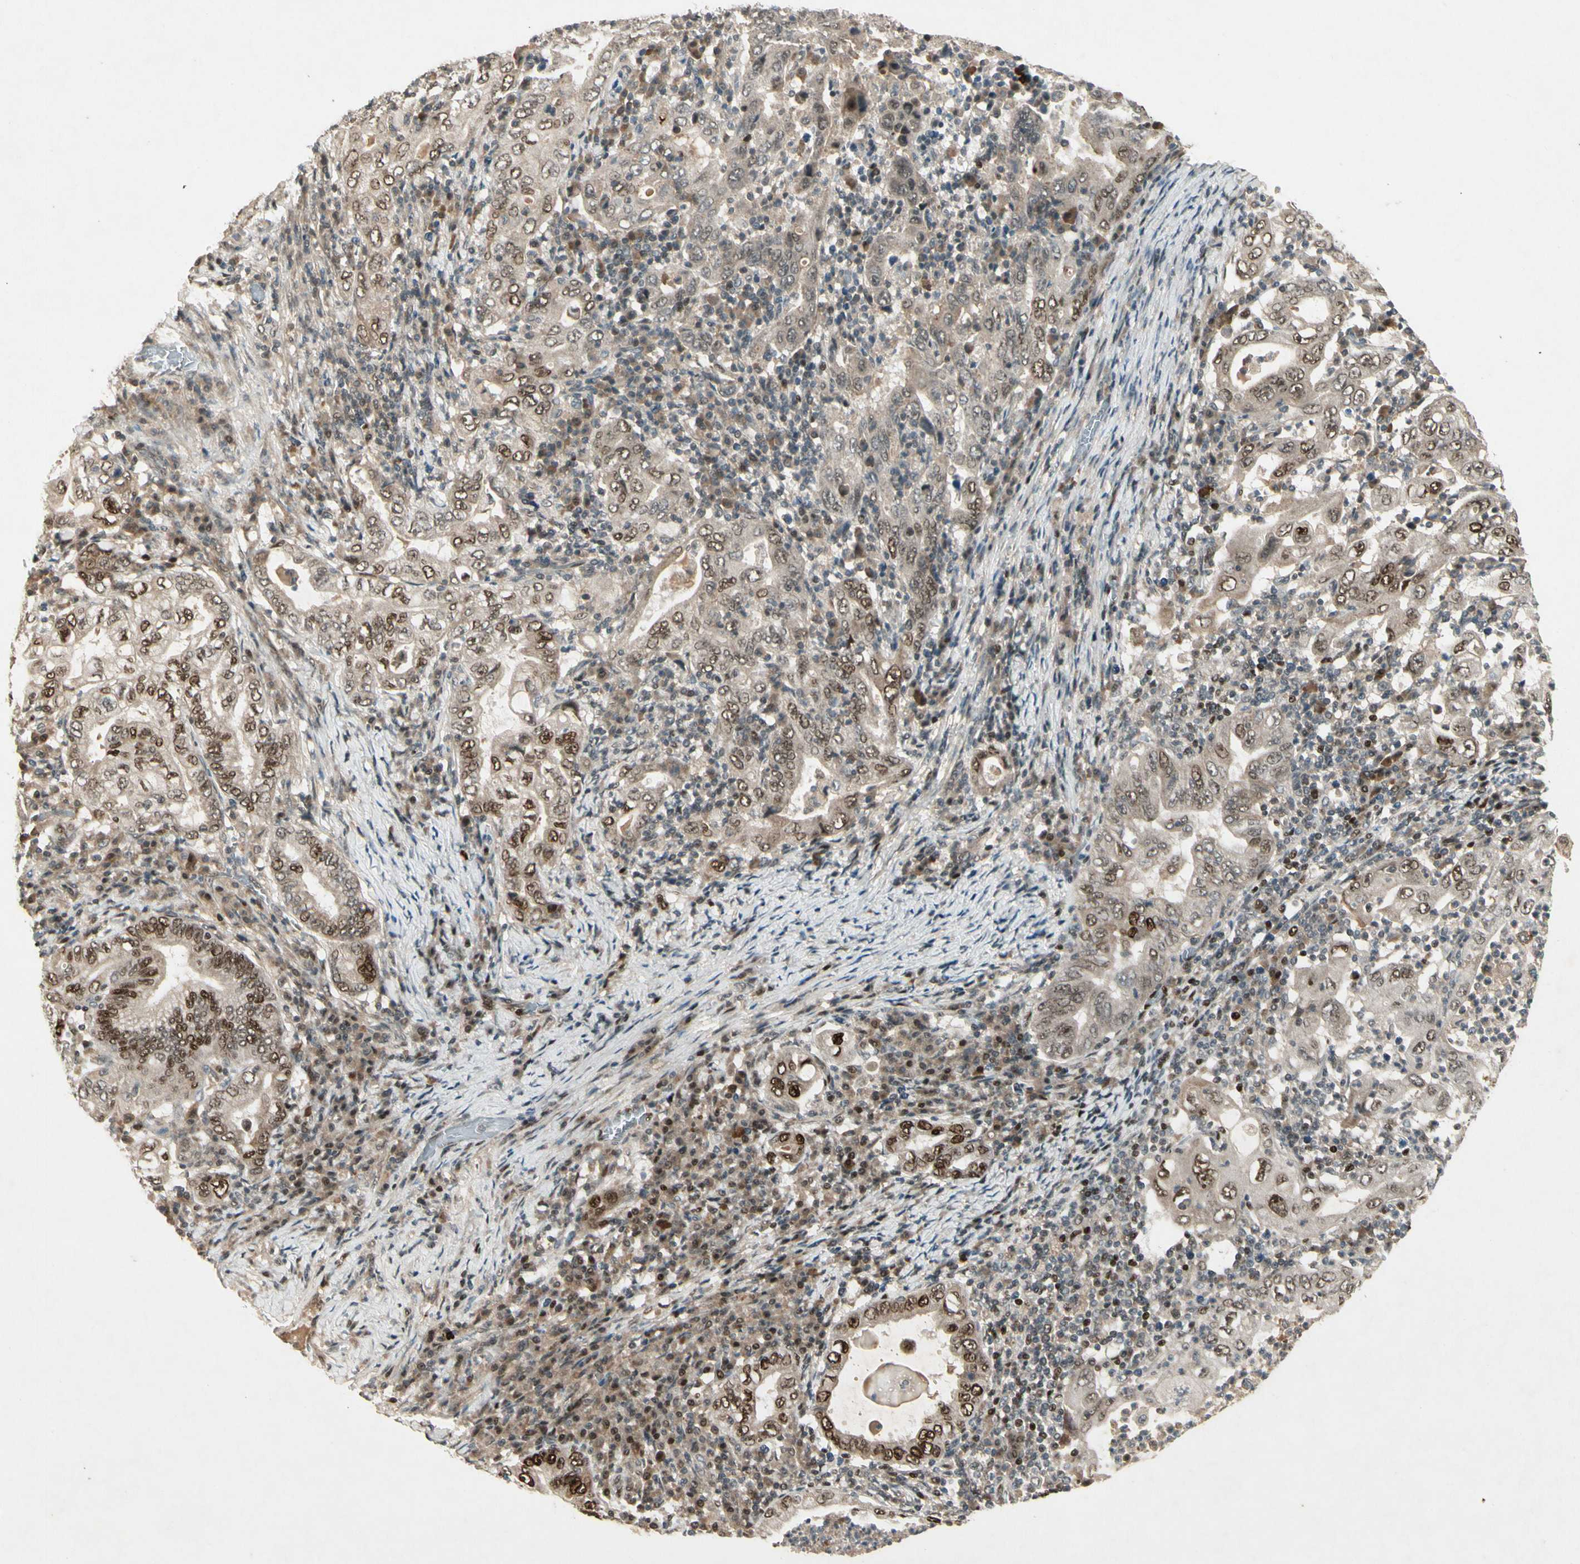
{"staining": {"intensity": "strong", "quantity": "25%-75%", "location": "nuclear"}, "tissue": "stomach cancer", "cell_type": "Tumor cells", "image_type": "cancer", "snomed": [{"axis": "morphology", "description": "Normal tissue, NOS"}, {"axis": "morphology", "description": "Adenocarcinoma, NOS"}, {"axis": "topography", "description": "Esophagus"}, {"axis": "topography", "description": "Stomach, upper"}, {"axis": "topography", "description": "Peripheral nerve tissue"}], "caption": "This image shows adenocarcinoma (stomach) stained with IHC to label a protein in brown. The nuclear of tumor cells show strong positivity for the protein. Nuclei are counter-stained blue.", "gene": "CDK11A", "patient": {"sex": "male", "age": 62}}